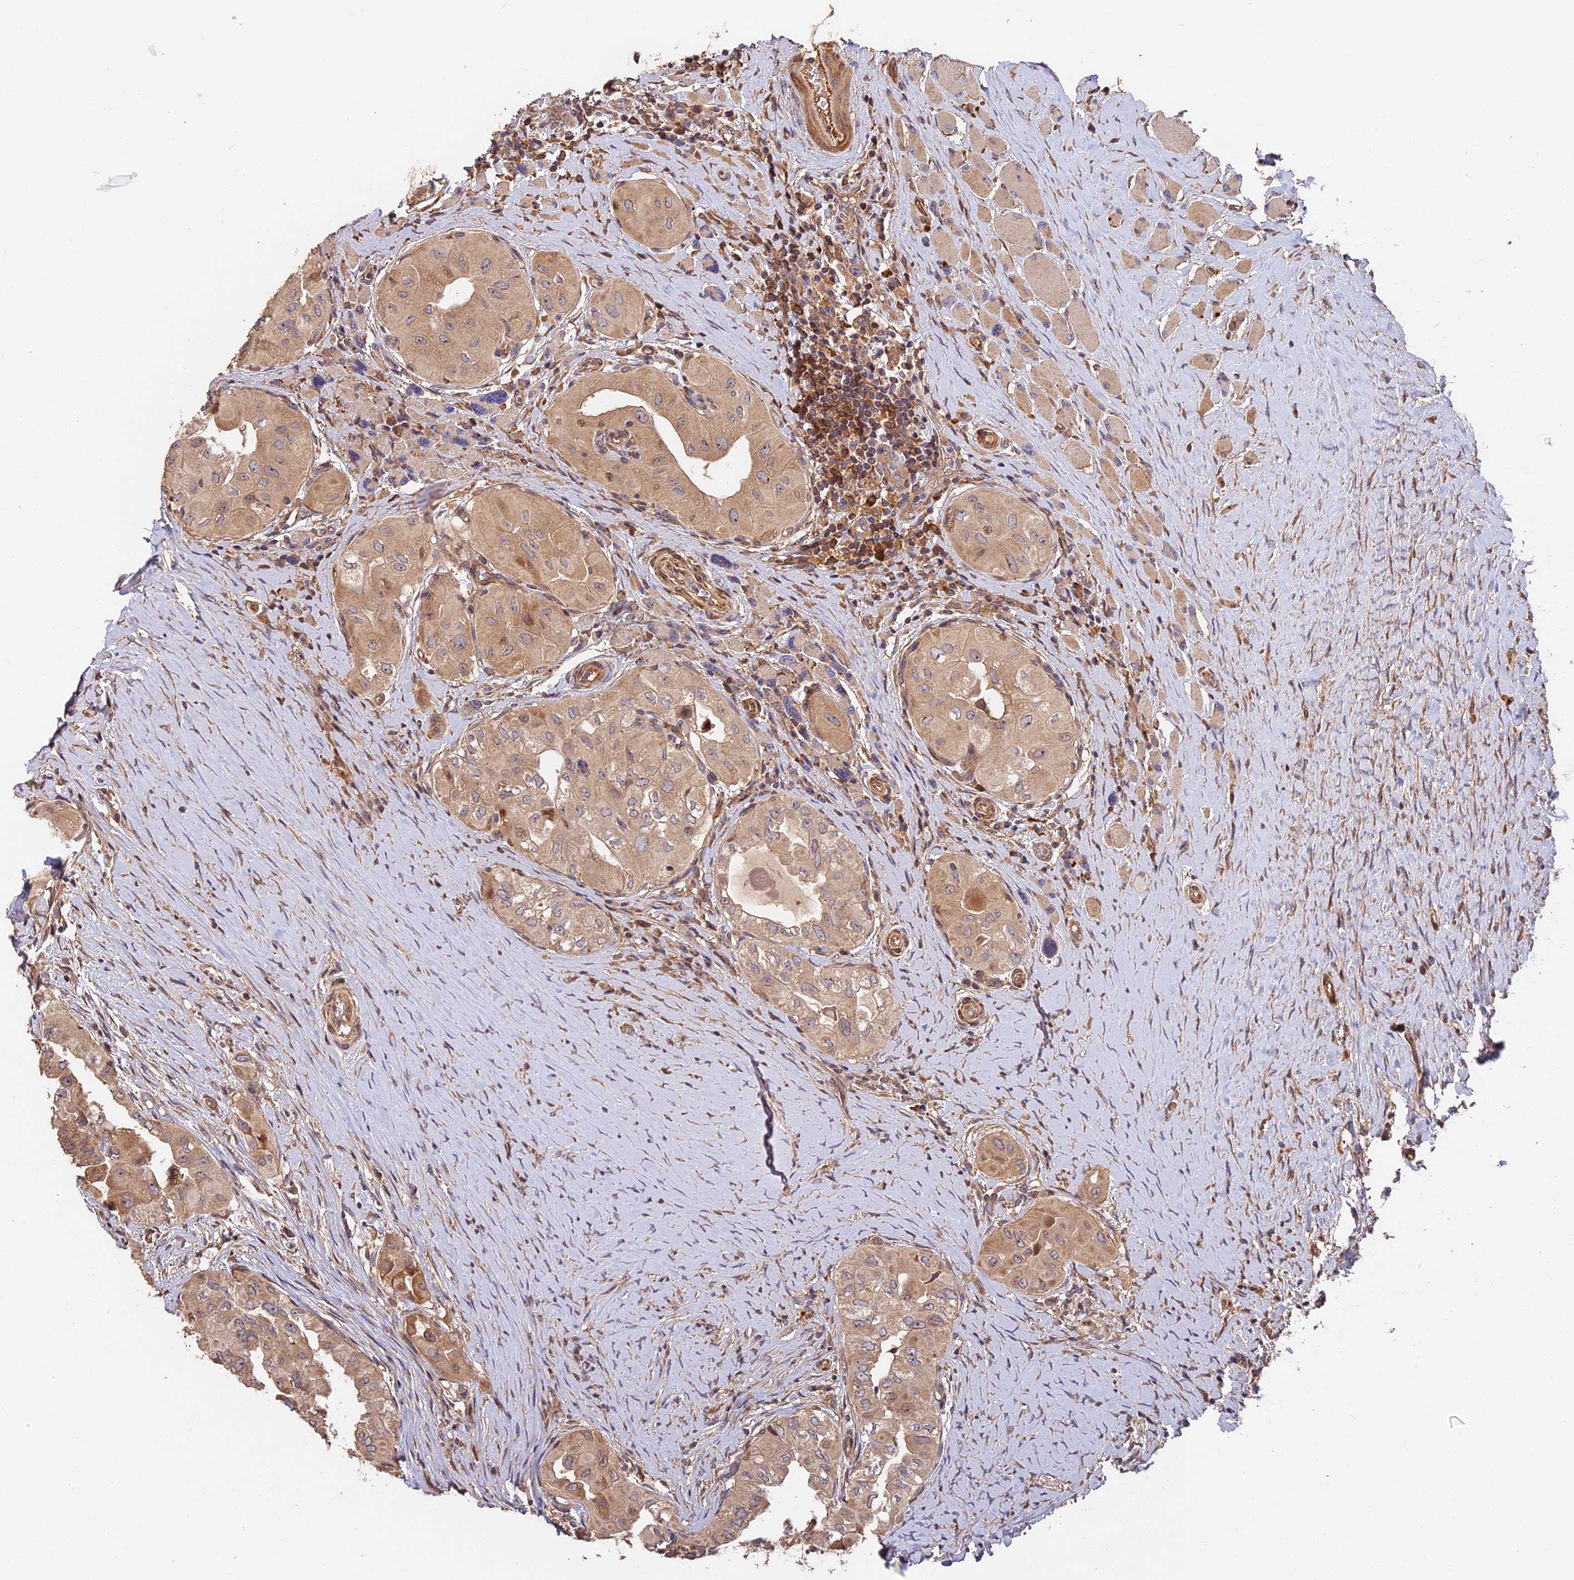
{"staining": {"intensity": "weak", "quantity": ">75%", "location": "cytoplasmic/membranous"}, "tissue": "thyroid cancer", "cell_type": "Tumor cells", "image_type": "cancer", "snomed": [{"axis": "morphology", "description": "Papillary adenocarcinoma, NOS"}, {"axis": "topography", "description": "Thyroid gland"}], "caption": "Protein analysis of thyroid cancer tissue shows weak cytoplasmic/membranous positivity in approximately >75% of tumor cells.", "gene": "ARHGAP17", "patient": {"sex": "female", "age": 59}}